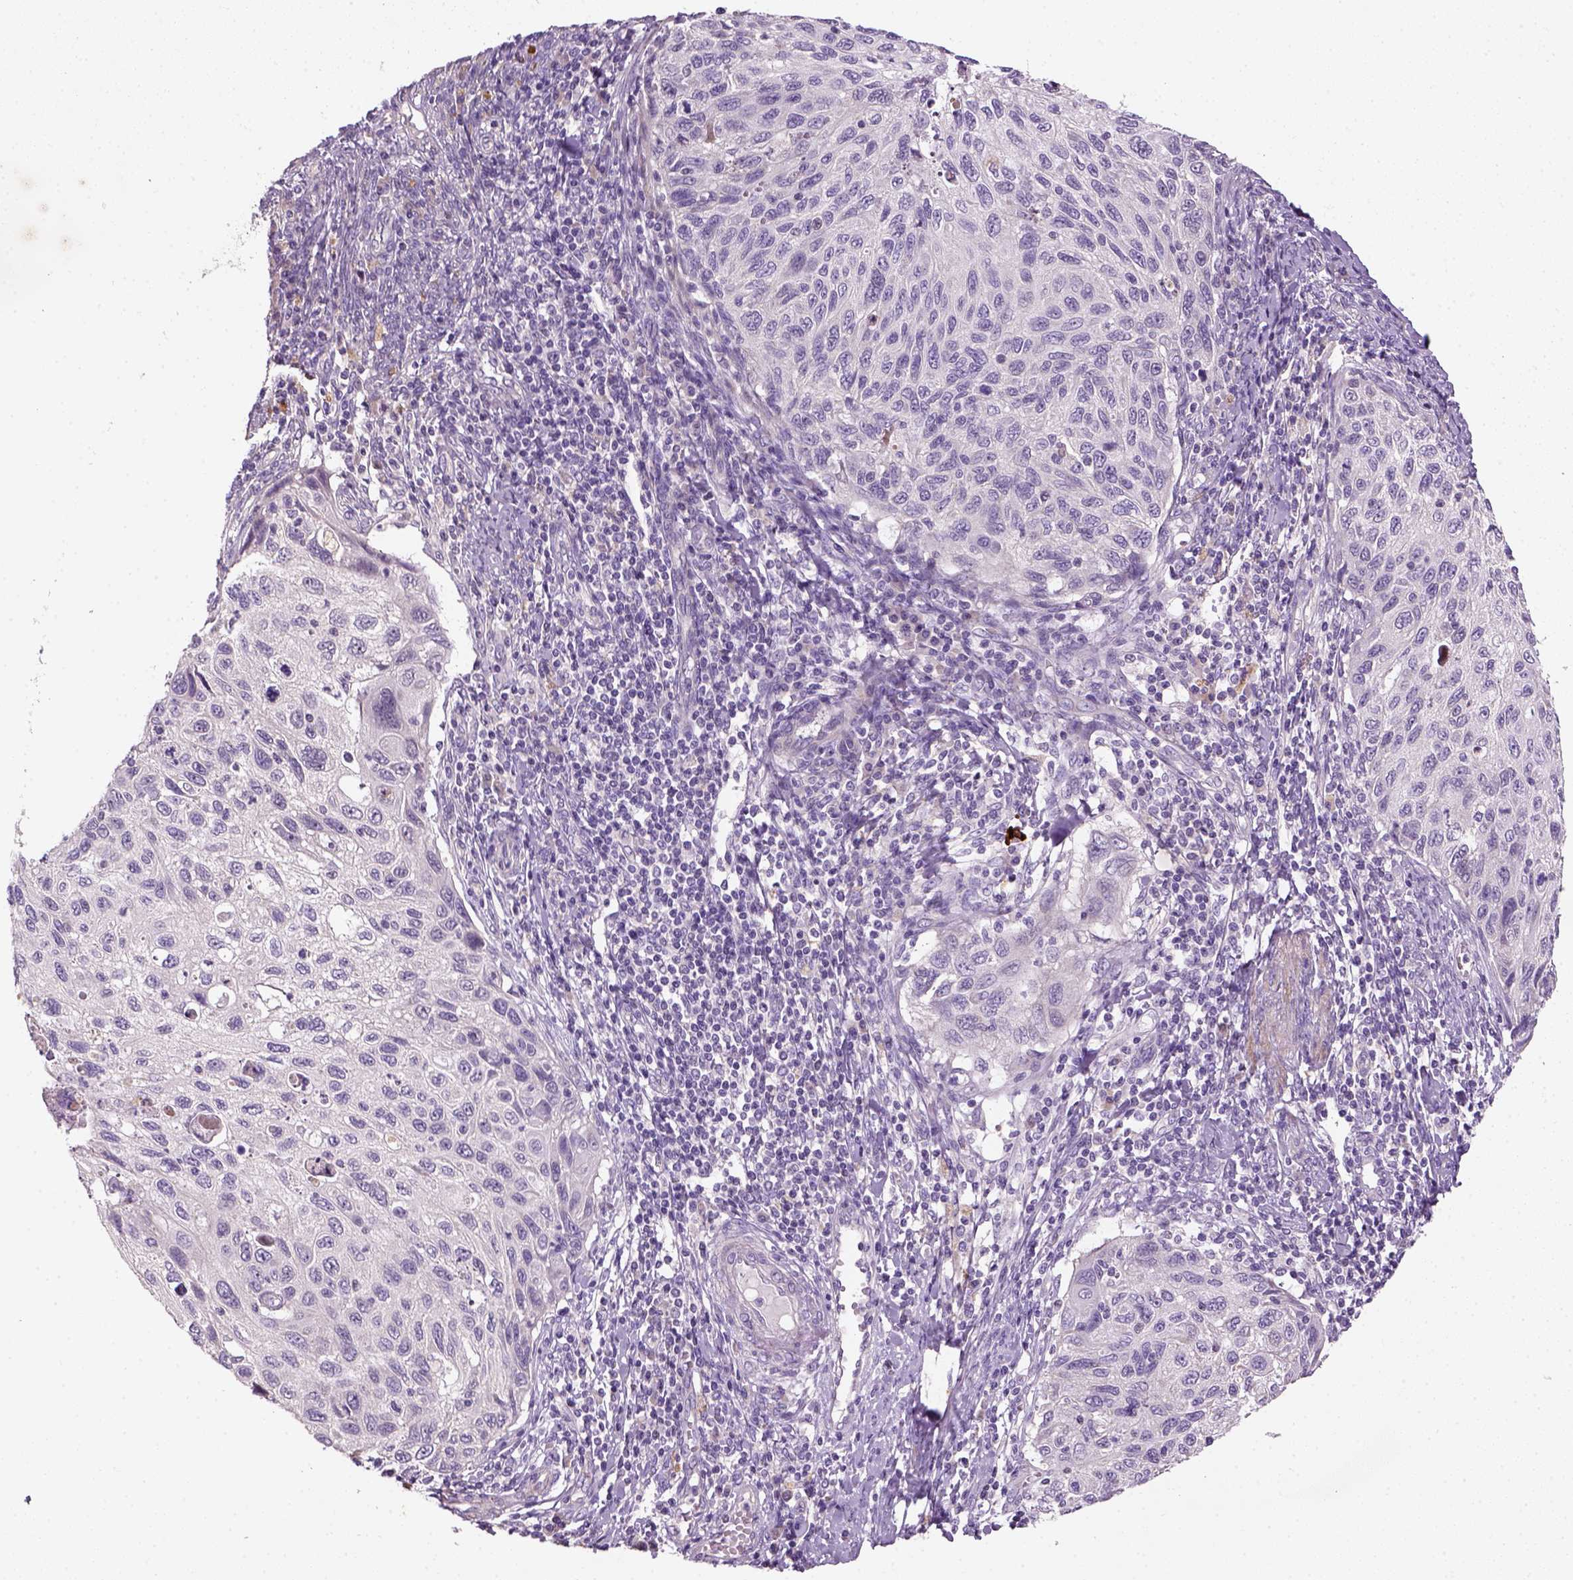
{"staining": {"intensity": "negative", "quantity": "none", "location": "none"}, "tissue": "cervical cancer", "cell_type": "Tumor cells", "image_type": "cancer", "snomed": [{"axis": "morphology", "description": "Squamous cell carcinoma, NOS"}, {"axis": "topography", "description": "Cervix"}], "caption": "The histopathology image exhibits no staining of tumor cells in squamous cell carcinoma (cervical).", "gene": "NUDT6", "patient": {"sex": "female", "age": 70}}